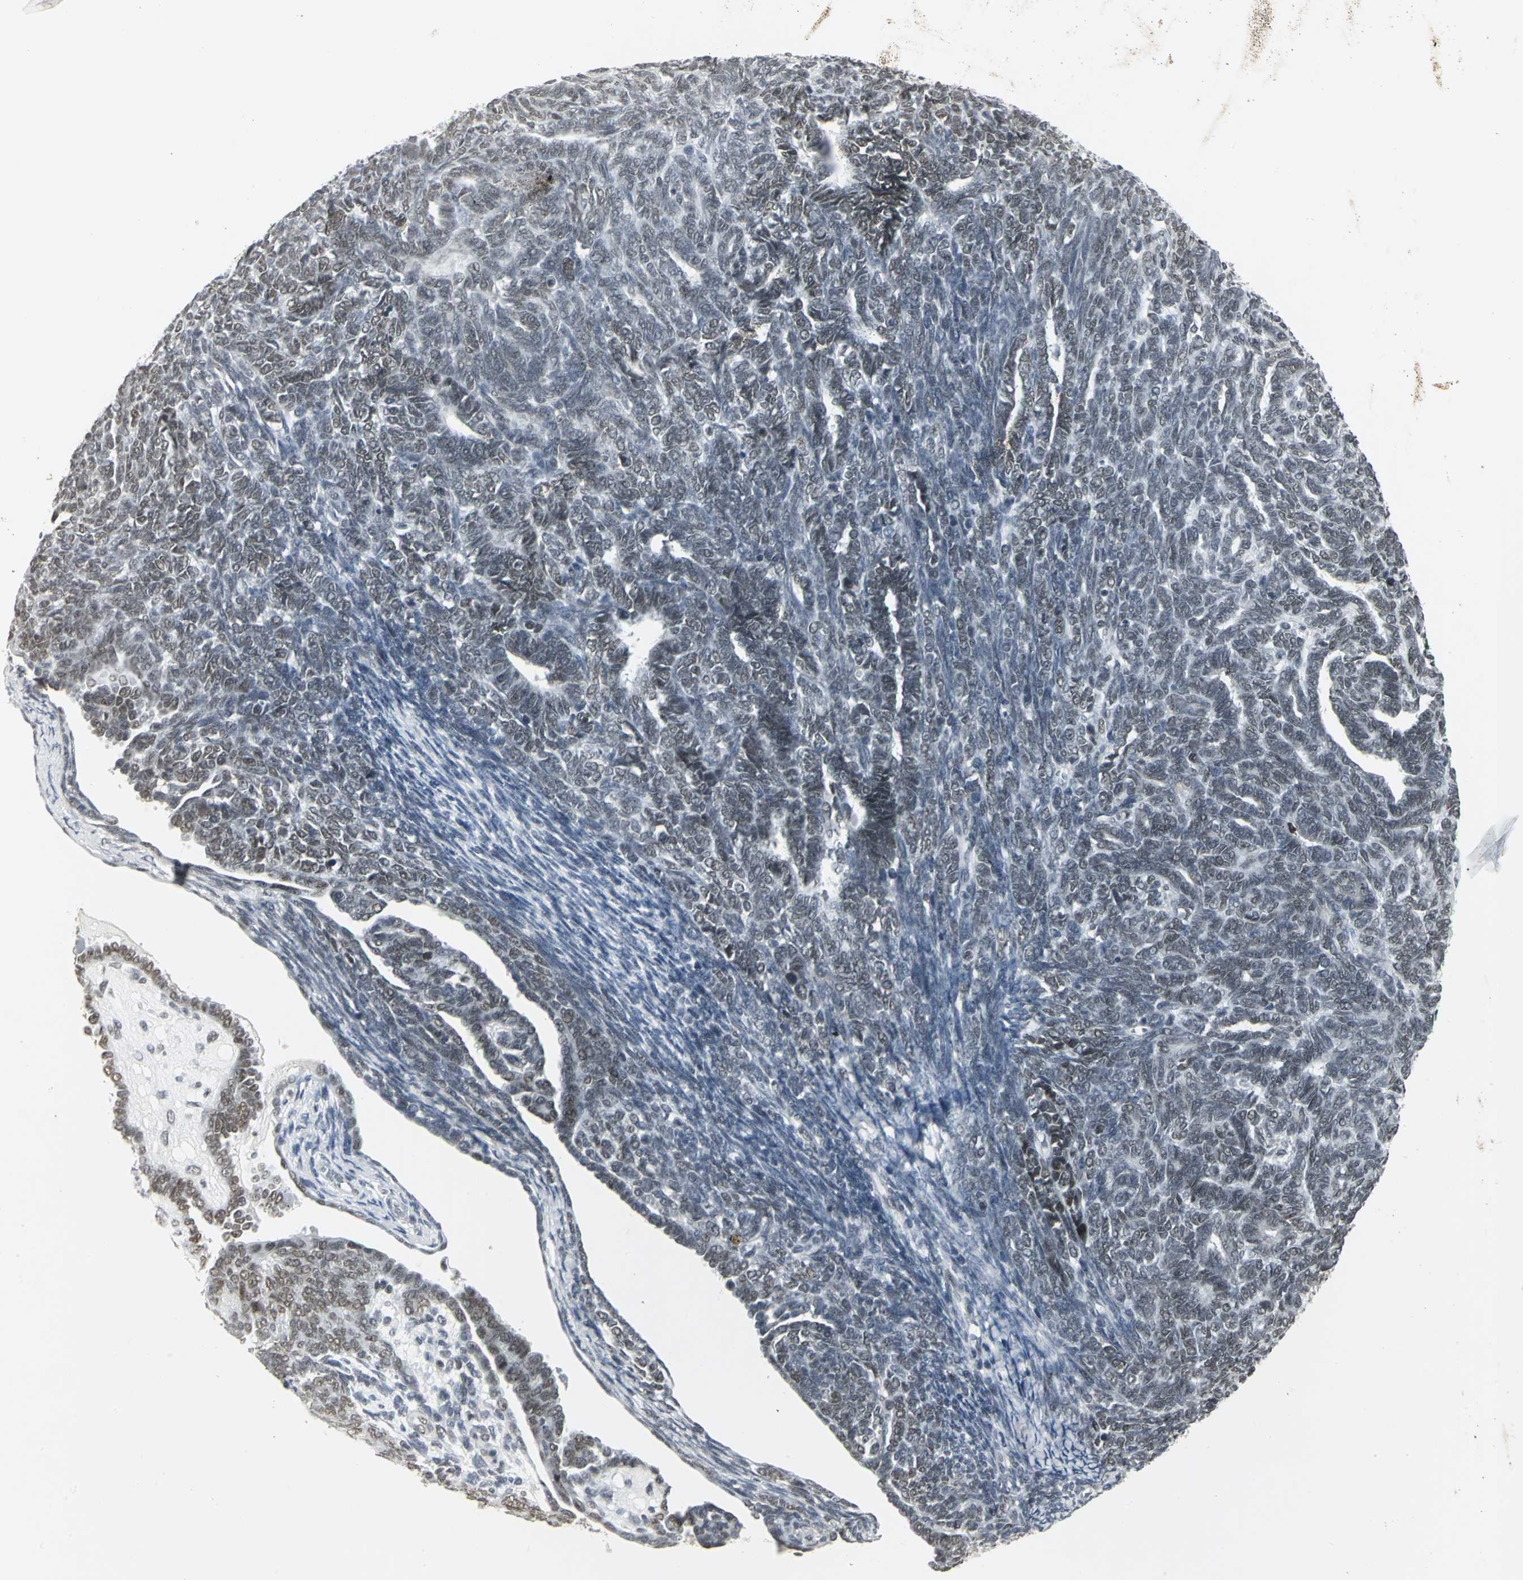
{"staining": {"intensity": "moderate", "quantity": ">75%", "location": "nuclear"}, "tissue": "endometrial cancer", "cell_type": "Tumor cells", "image_type": "cancer", "snomed": [{"axis": "morphology", "description": "Neoplasm, malignant, NOS"}, {"axis": "topography", "description": "Endometrium"}], "caption": "Endometrial cancer (malignant neoplasm) stained with a brown dye exhibits moderate nuclear positive positivity in about >75% of tumor cells.", "gene": "CBX3", "patient": {"sex": "female", "age": 74}}